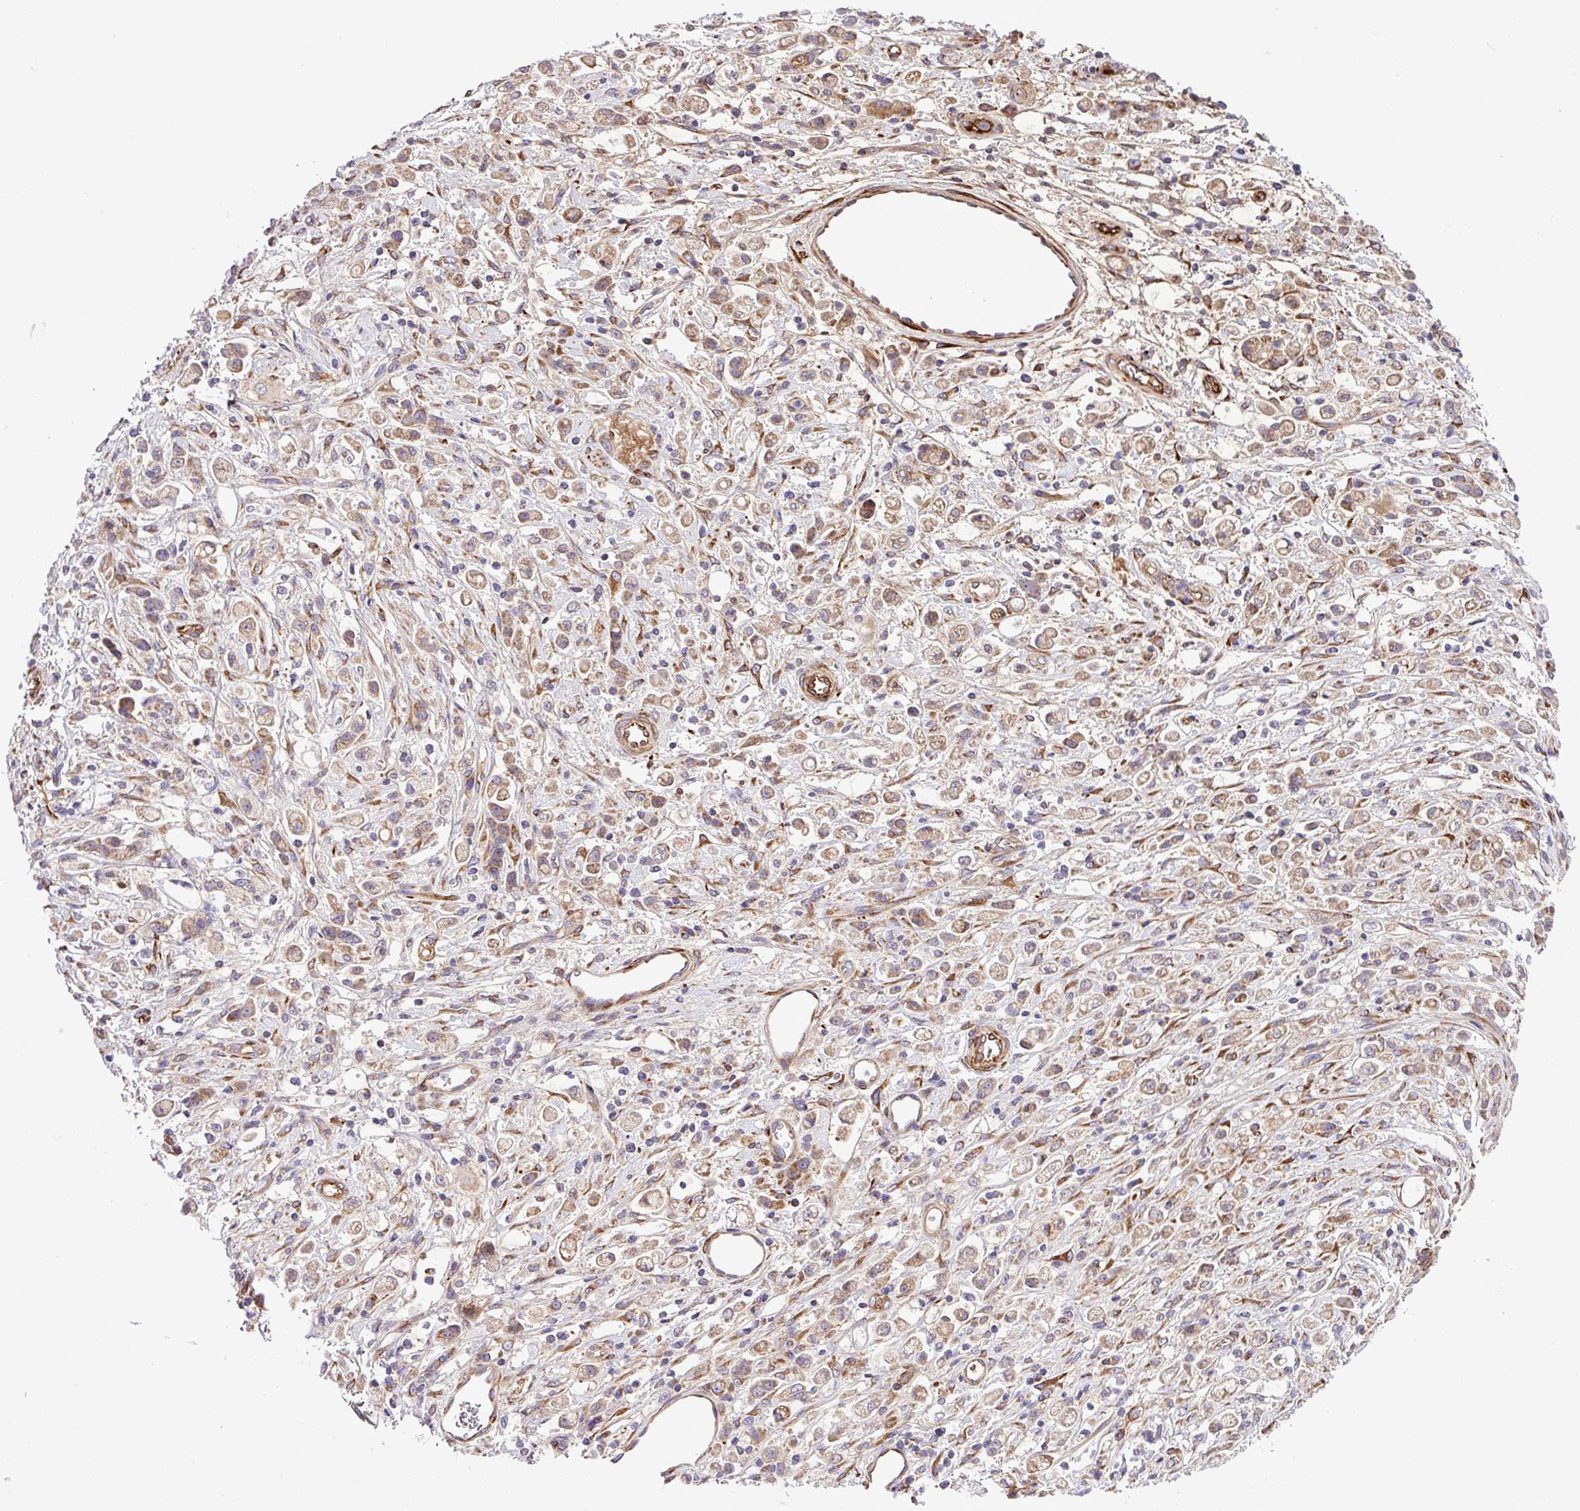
{"staining": {"intensity": "moderate", "quantity": ">75%", "location": "cytoplasmic/membranous"}, "tissue": "stomach cancer", "cell_type": "Tumor cells", "image_type": "cancer", "snomed": [{"axis": "morphology", "description": "Adenocarcinoma, NOS"}, {"axis": "topography", "description": "Stomach"}], "caption": "Protein expression analysis of stomach cancer displays moderate cytoplasmic/membranous expression in approximately >75% of tumor cells.", "gene": "CWH43", "patient": {"sex": "female", "age": 60}}